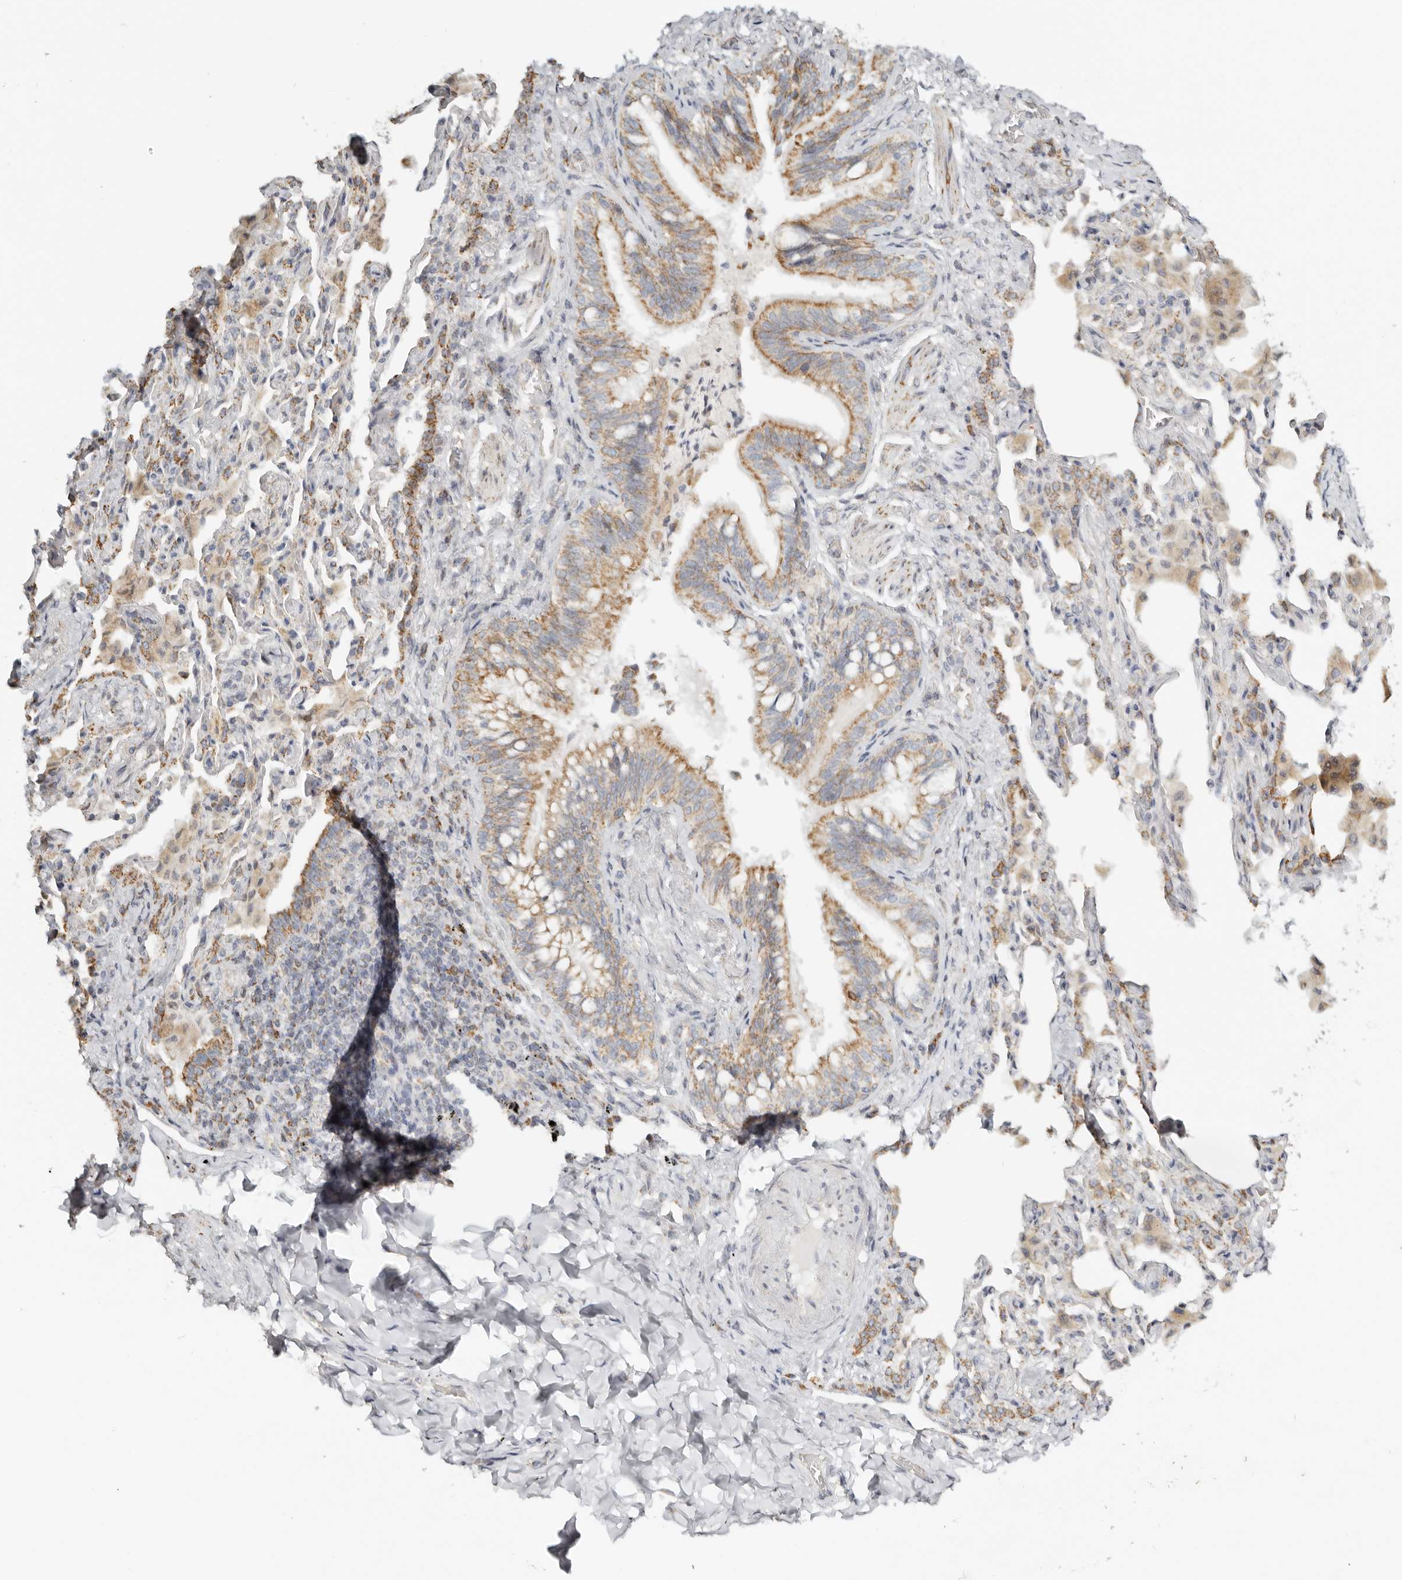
{"staining": {"intensity": "moderate", "quantity": ">75%", "location": "cytoplasmic/membranous"}, "tissue": "bronchus", "cell_type": "Respiratory epithelial cells", "image_type": "normal", "snomed": [{"axis": "morphology", "description": "Normal tissue, NOS"}, {"axis": "morphology", "description": "Inflammation, NOS"}, {"axis": "topography", "description": "Lung"}], "caption": "Benign bronchus reveals moderate cytoplasmic/membranous positivity in approximately >75% of respiratory epithelial cells The staining is performed using DAB brown chromogen to label protein expression. The nuclei are counter-stained blue using hematoxylin..", "gene": "KDF1", "patient": {"sex": "female", "age": 46}}